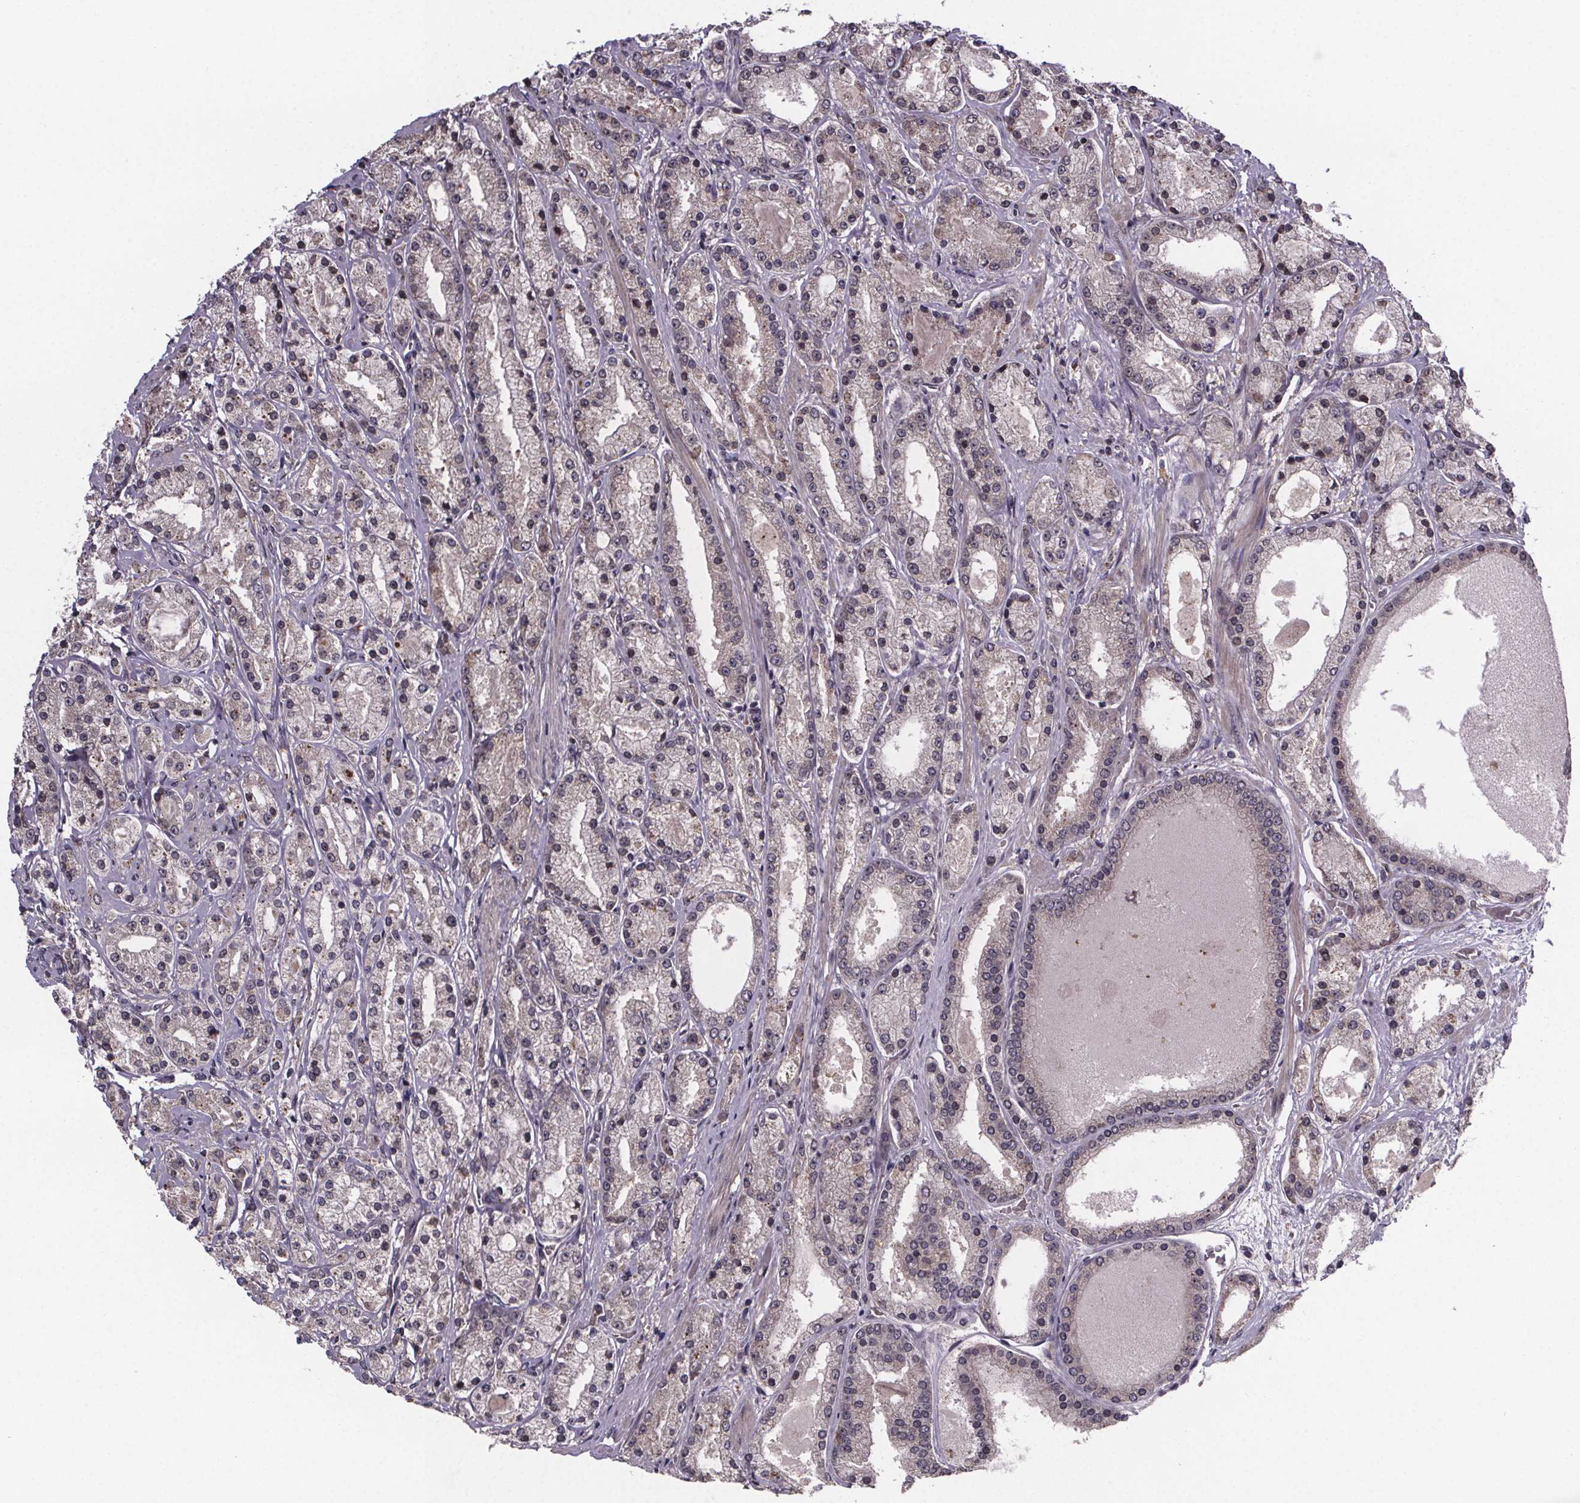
{"staining": {"intensity": "weak", "quantity": "25%-75%", "location": "cytoplasmic/membranous"}, "tissue": "prostate cancer", "cell_type": "Tumor cells", "image_type": "cancer", "snomed": [{"axis": "morphology", "description": "Adenocarcinoma, High grade"}, {"axis": "topography", "description": "Prostate"}], "caption": "A brown stain highlights weak cytoplasmic/membranous positivity of a protein in human prostate high-grade adenocarcinoma tumor cells.", "gene": "SAT1", "patient": {"sex": "male", "age": 67}}